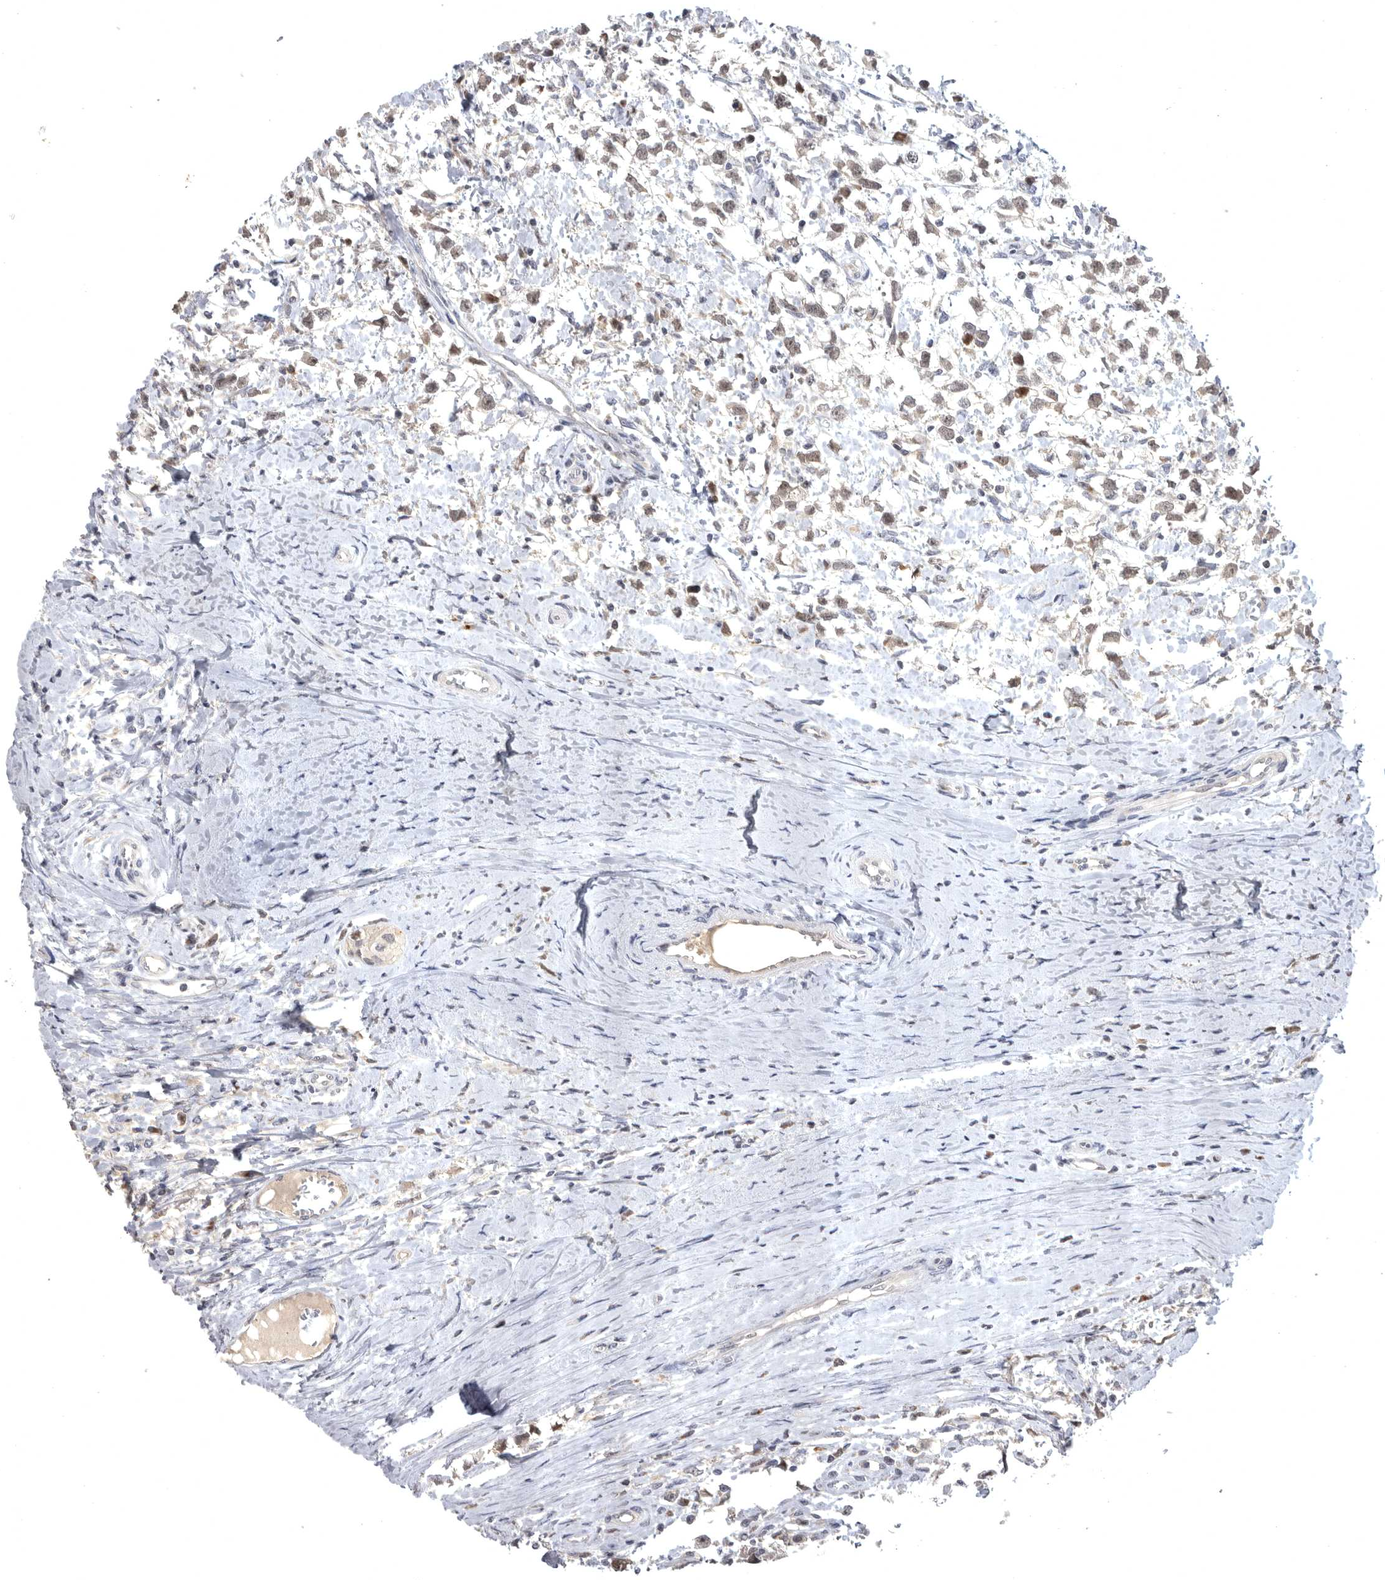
{"staining": {"intensity": "weak", "quantity": ">75%", "location": "nuclear"}, "tissue": "testis cancer", "cell_type": "Tumor cells", "image_type": "cancer", "snomed": [{"axis": "morphology", "description": "Seminoma, NOS"}, {"axis": "morphology", "description": "Carcinoma, Embryonal, NOS"}, {"axis": "topography", "description": "Testis"}], "caption": "Embryonal carcinoma (testis) stained with IHC exhibits weak nuclear staining in about >75% of tumor cells.", "gene": "MAN2A1", "patient": {"sex": "male", "age": 51}}